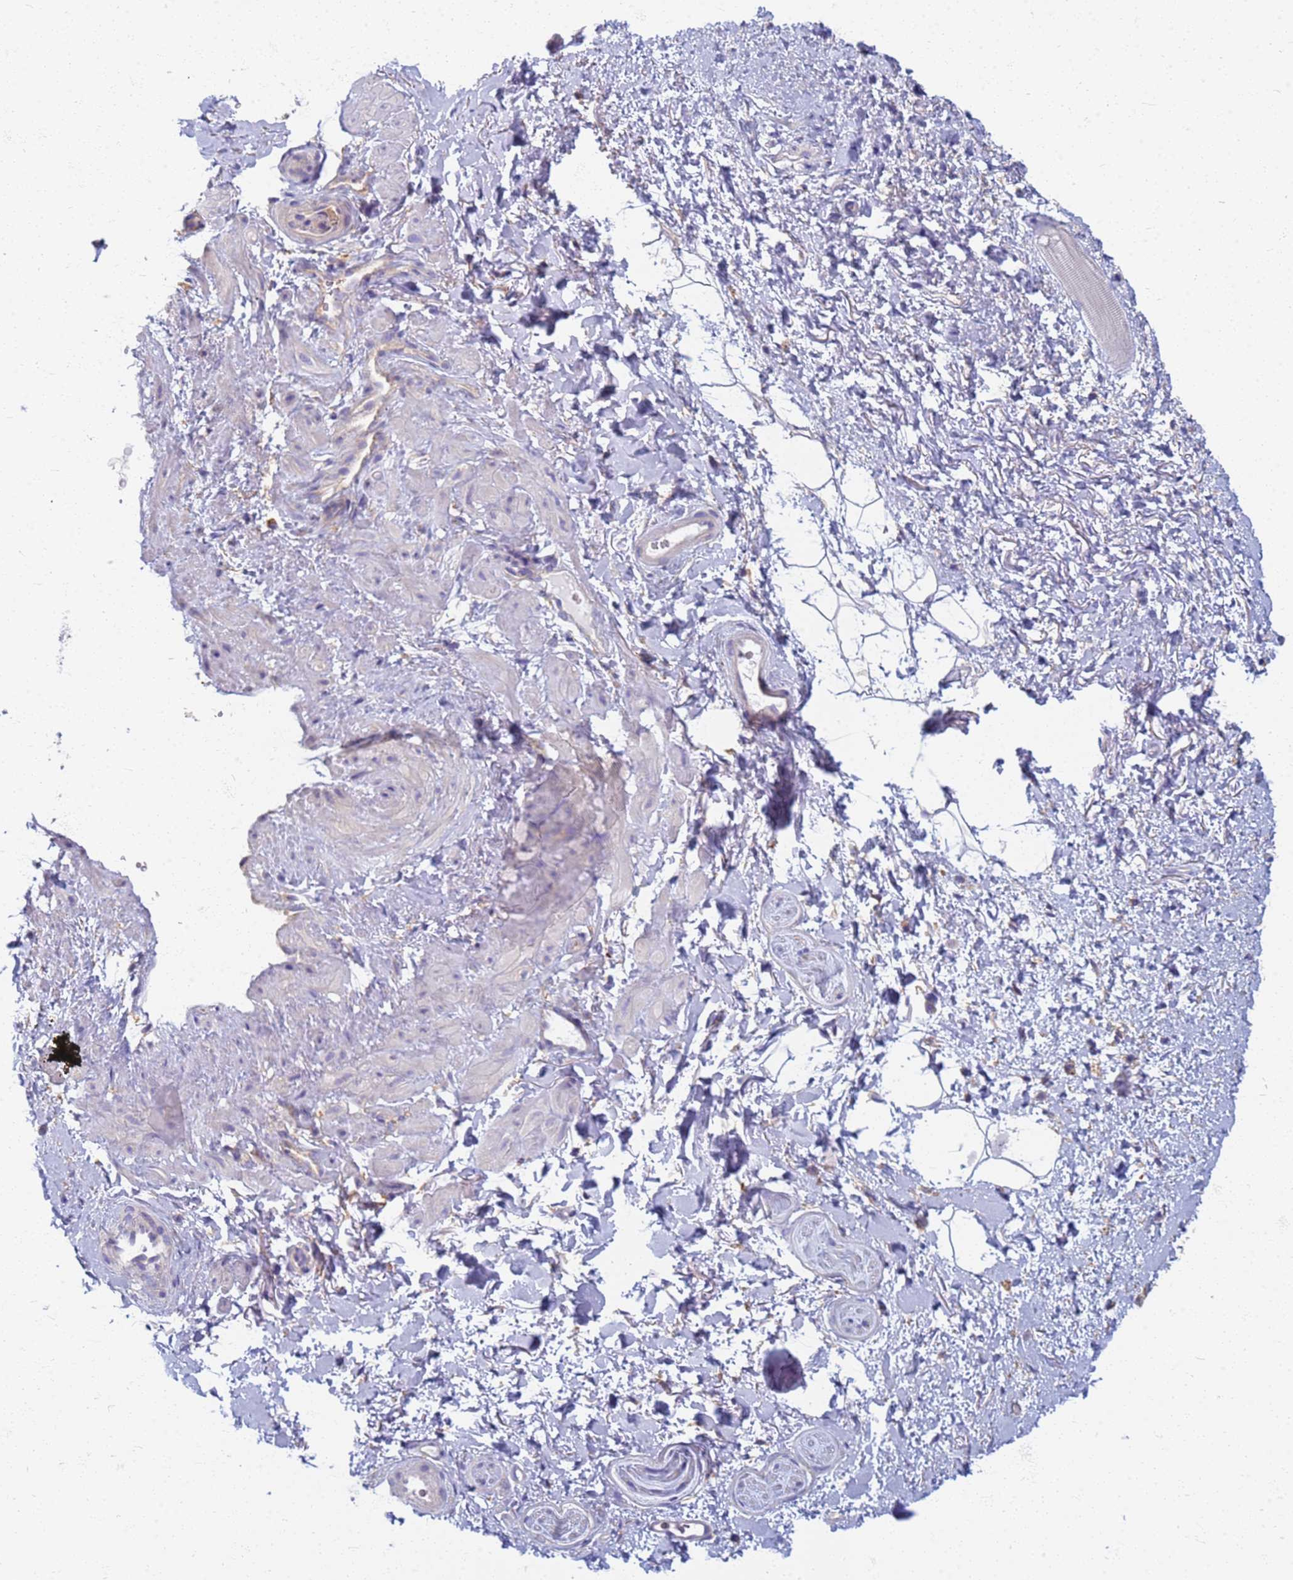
{"staining": {"intensity": "negative", "quantity": "none", "location": "none"}, "tissue": "smooth muscle", "cell_type": "Smooth muscle cells", "image_type": "normal", "snomed": [{"axis": "morphology", "description": "Normal tissue, NOS"}, {"axis": "topography", "description": "Smooth muscle"}, {"axis": "topography", "description": "Peripheral nerve tissue"}], "caption": "Immunohistochemistry (IHC) image of unremarkable smooth muscle stained for a protein (brown), which demonstrates no positivity in smooth muscle cells. Brightfield microscopy of immunohistochemistry stained with DAB (brown) and hematoxylin (blue), captured at high magnification.", "gene": "EEA1", "patient": {"sex": "male", "age": 69}}